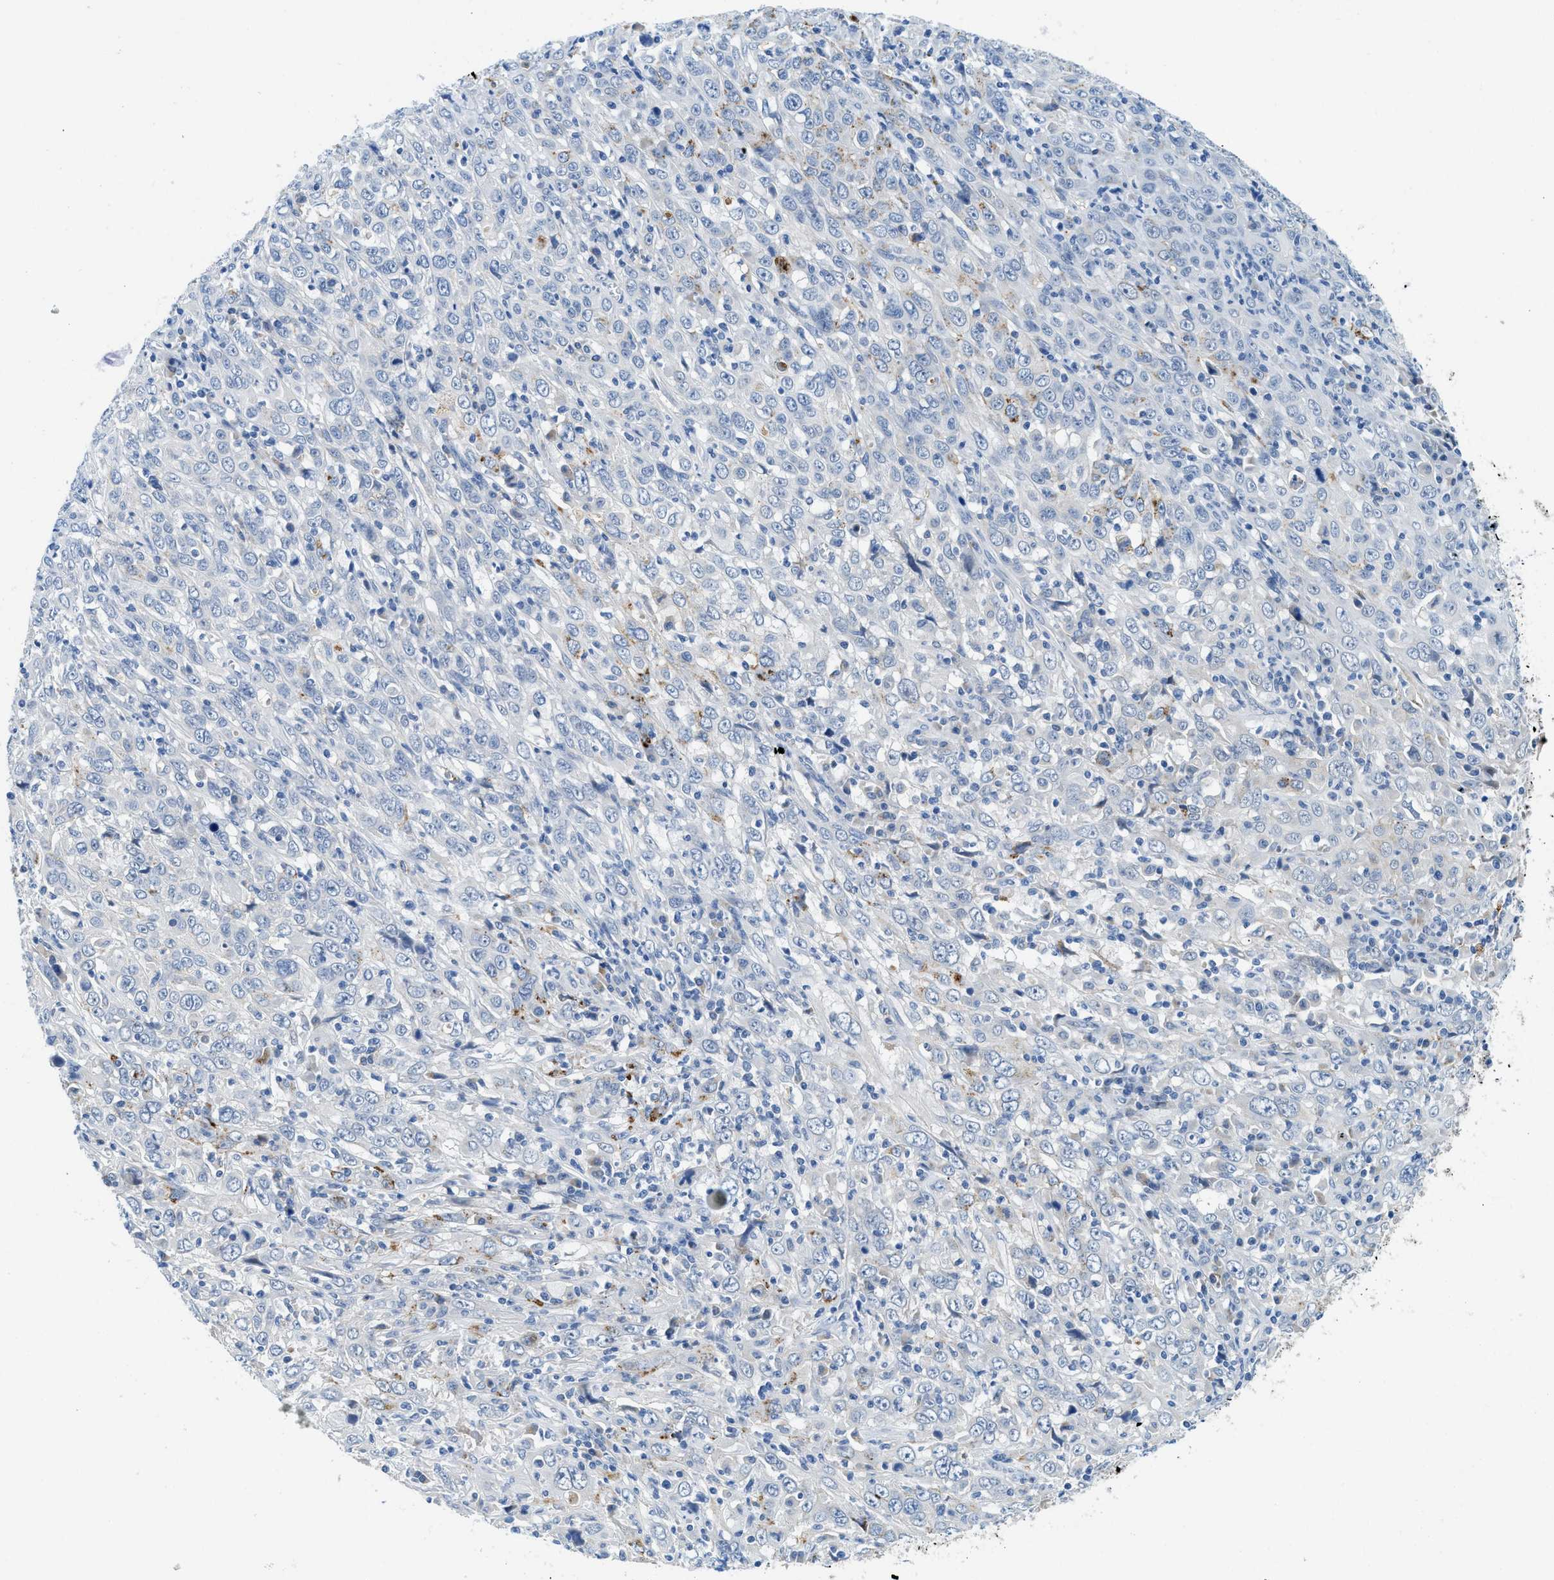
{"staining": {"intensity": "negative", "quantity": "none", "location": "none"}, "tissue": "cervical cancer", "cell_type": "Tumor cells", "image_type": "cancer", "snomed": [{"axis": "morphology", "description": "Squamous cell carcinoma, NOS"}, {"axis": "topography", "description": "Cervix"}], "caption": "Cervical cancer (squamous cell carcinoma) stained for a protein using immunohistochemistry (IHC) reveals no staining tumor cells.", "gene": "TSPAN3", "patient": {"sex": "female", "age": 46}}